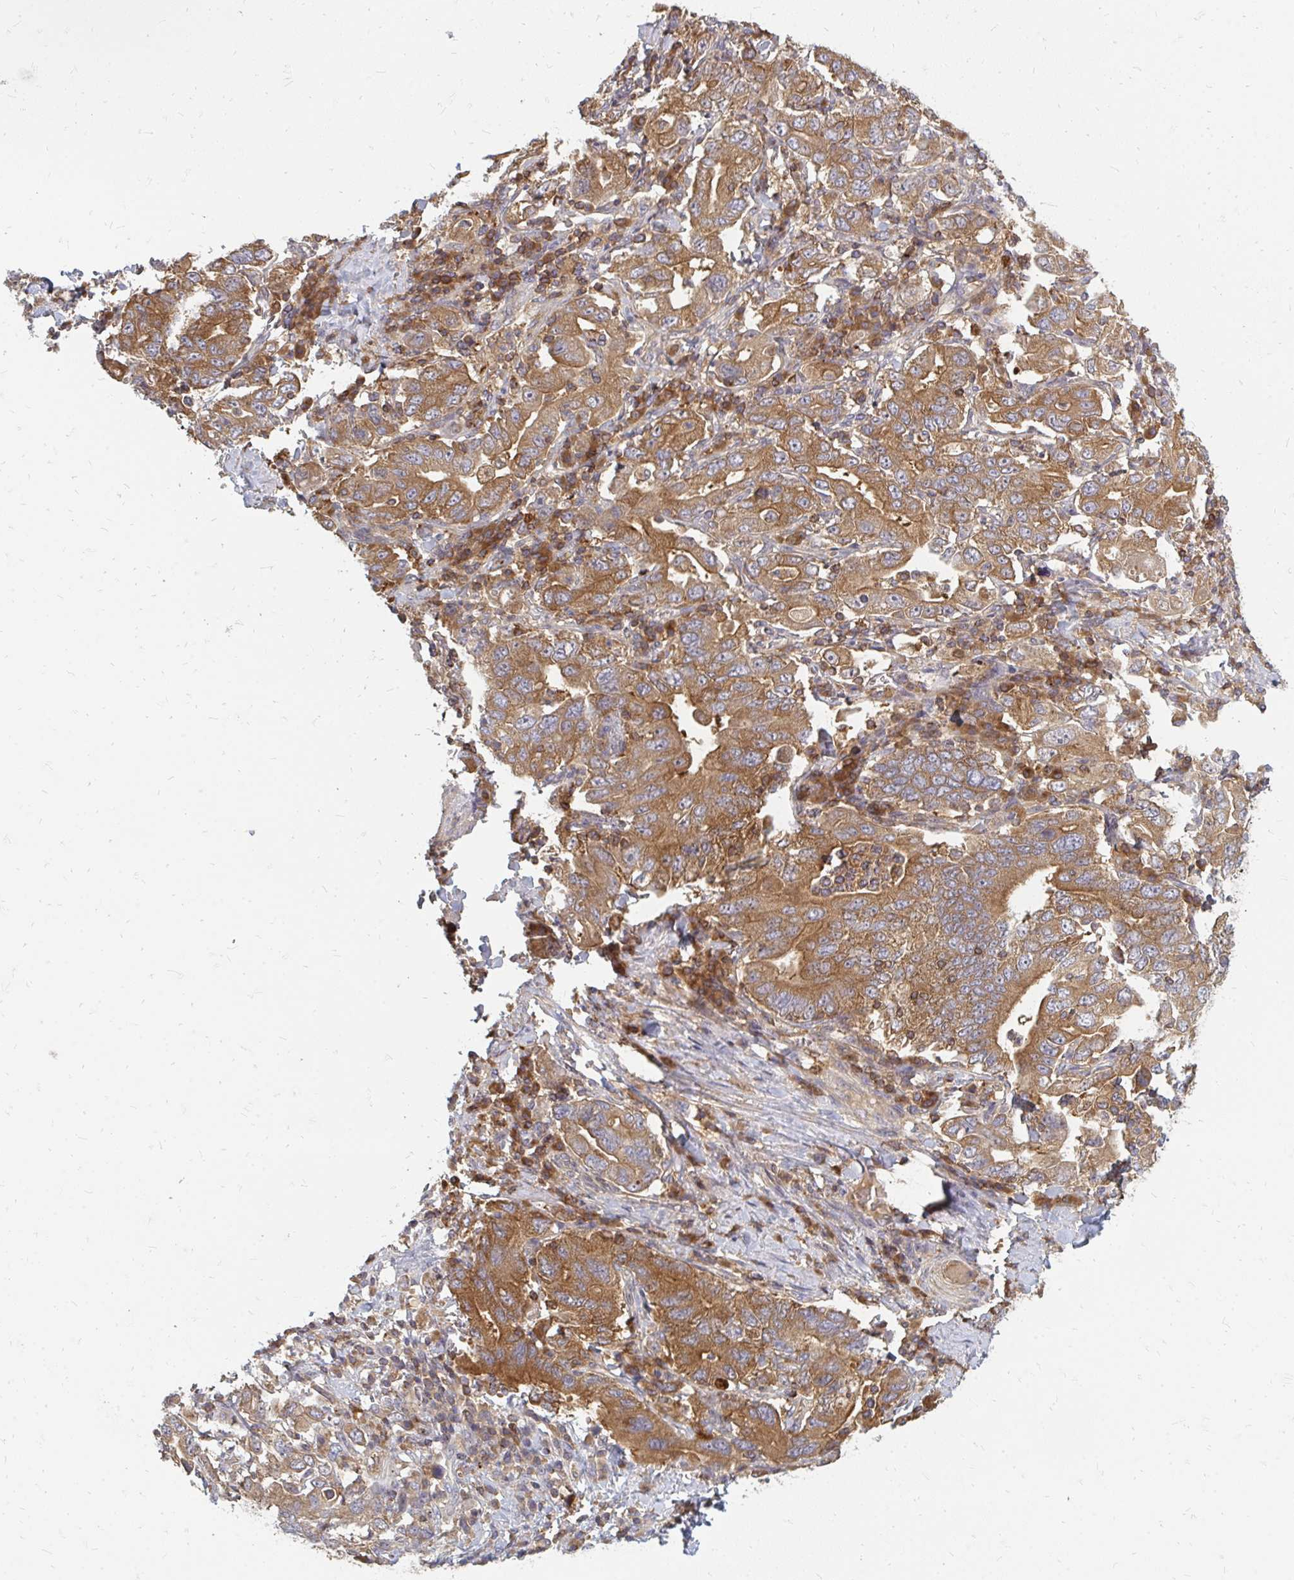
{"staining": {"intensity": "moderate", "quantity": ">75%", "location": "cytoplasmic/membranous"}, "tissue": "stomach cancer", "cell_type": "Tumor cells", "image_type": "cancer", "snomed": [{"axis": "morphology", "description": "Adenocarcinoma, NOS"}, {"axis": "topography", "description": "Stomach, upper"}, {"axis": "topography", "description": "Stomach"}], "caption": "This image demonstrates adenocarcinoma (stomach) stained with immunohistochemistry (IHC) to label a protein in brown. The cytoplasmic/membranous of tumor cells show moderate positivity for the protein. Nuclei are counter-stained blue.", "gene": "ZNF285", "patient": {"sex": "male", "age": 62}}